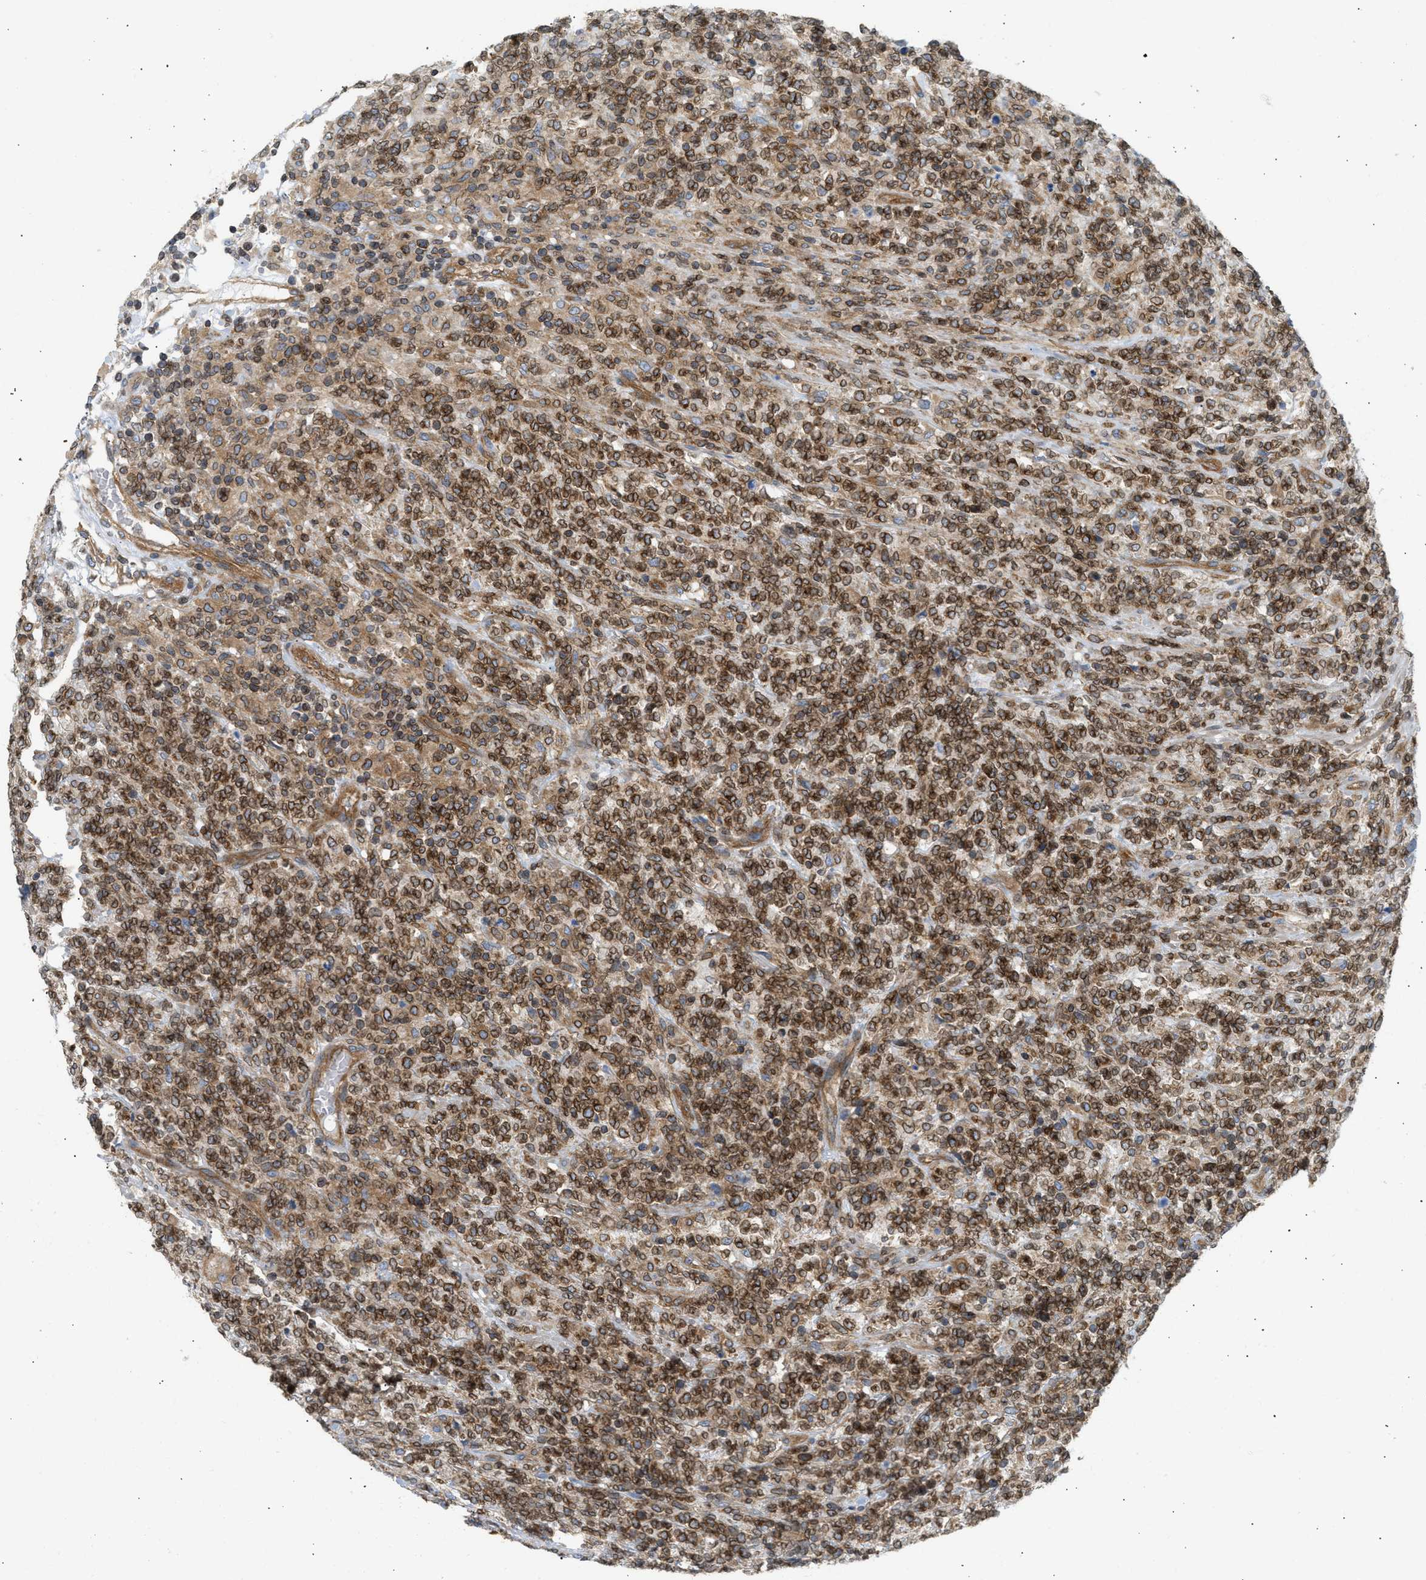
{"staining": {"intensity": "strong", "quantity": ">75%", "location": "cytoplasmic/membranous,nuclear"}, "tissue": "lymphoma", "cell_type": "Tumor cells", "image_type": "cancer", "snomed": [{"axis": "morphology", "description": "Malignant lymphoma, non-Hodgkin's type, High grade"}, {"axis": "topography", "description": "Soft tissue"}], "caption": "Human malignant lymphoma, non-Hodgkin's type (high-grade) stained with a brown dye demonstrates strong cytoplasmic/membranous and nuclear positive positivity in about >75% of tumor cells.", "gene": "STRN", "patient": {"sex": "male", "age": 18}}